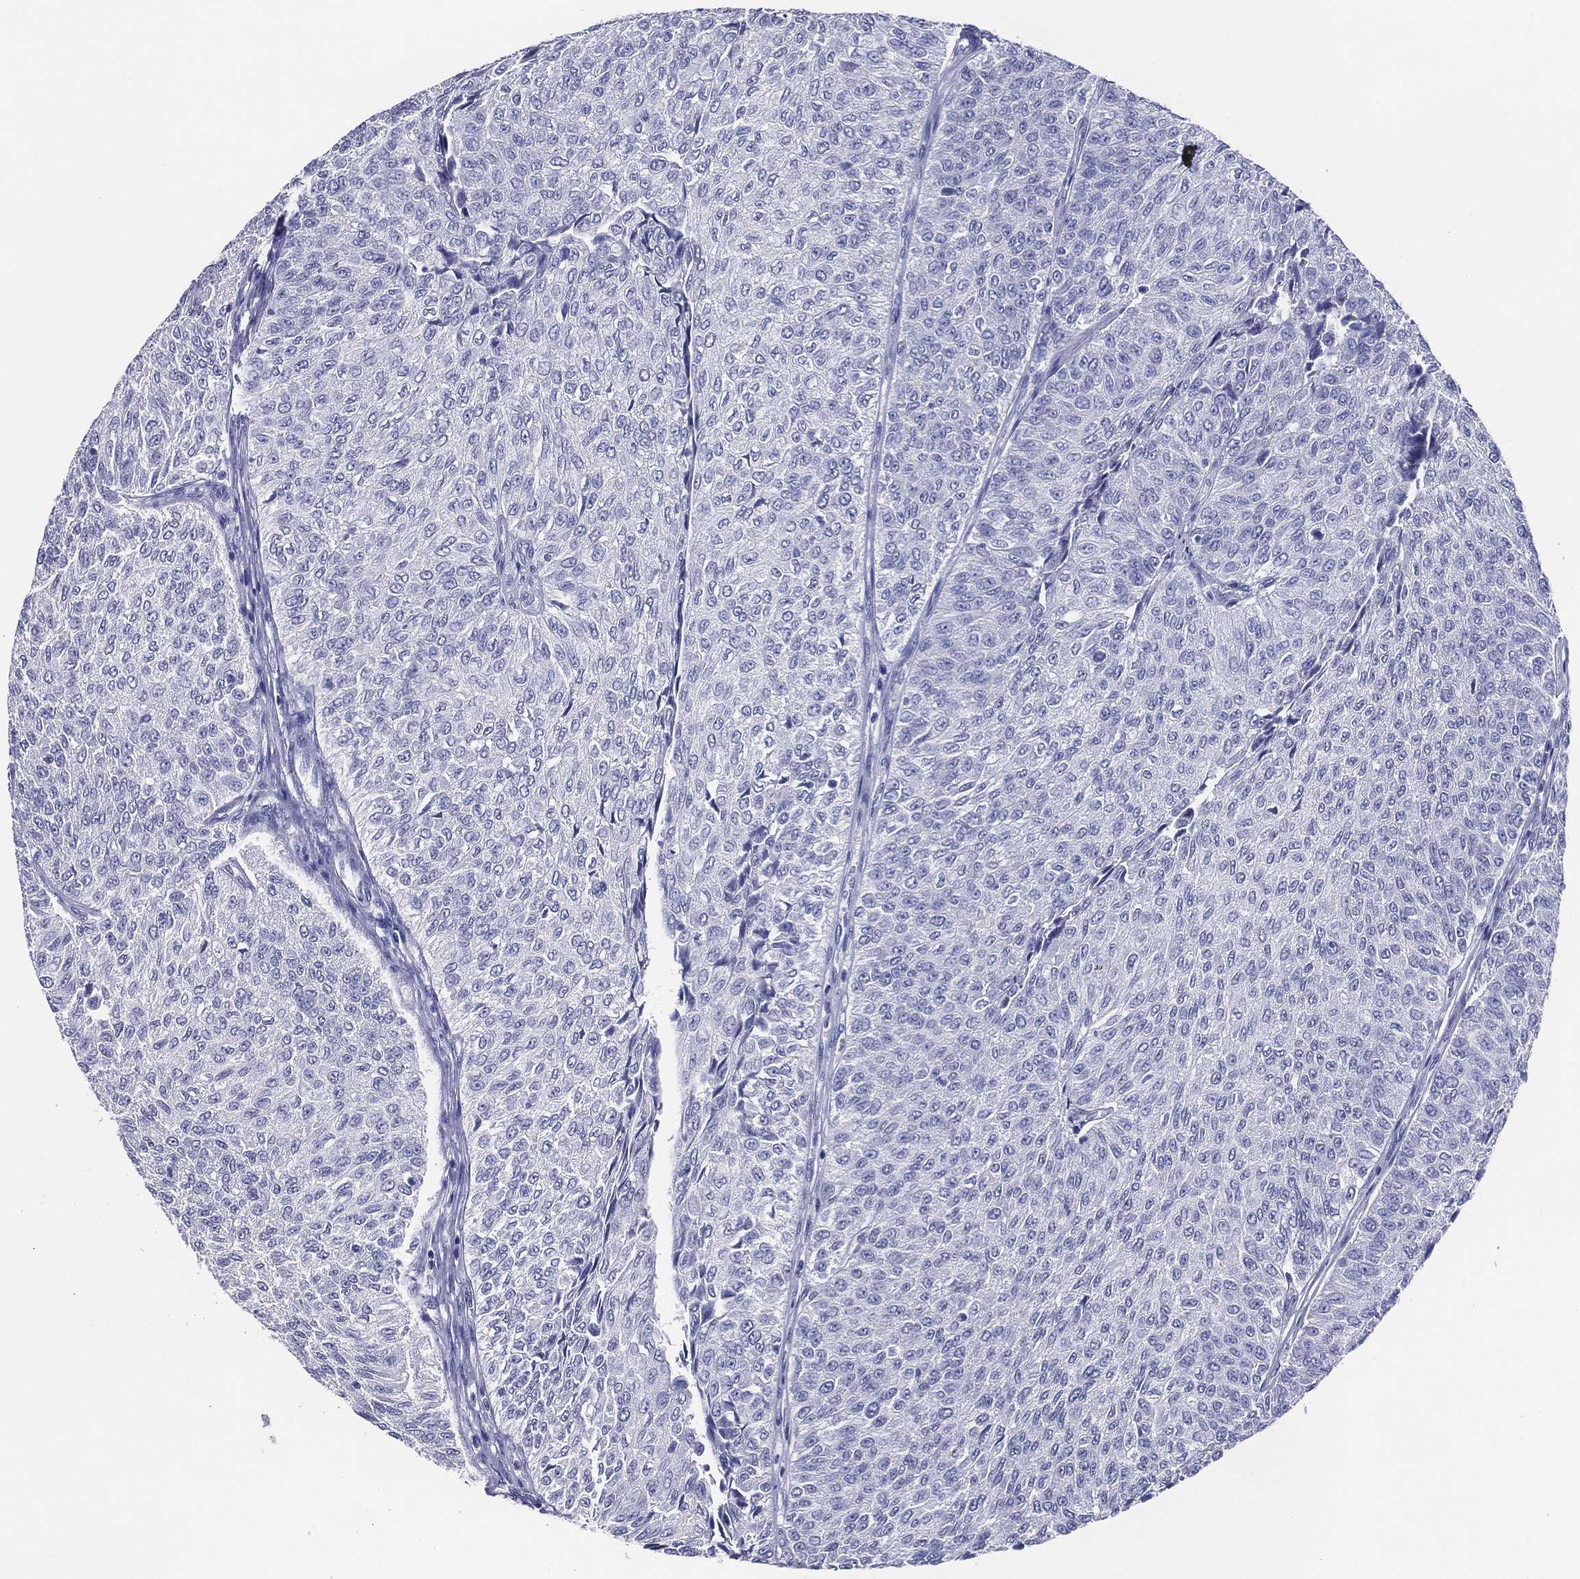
{"staining": {"intensity": "negative", "quantity": "none", "location": "none"}, "tissue": "urothelial cancer", "cell_type": "Tumor cells", "image_type": "cancer", "snomed": [{"axis": "morphology", "description": "Urothelial carcinoma, Low grade"}, {"axis": "topography", "description": "Urinary bladder"}], "caption": "This is a photomicrograph of immunohistochemistry (IHC) staining of urothelial cancer, which shows no staining in tumor cells. Nuclei are stained in blue.", "gene": "ACE2", "patient": {"sex": "male", "age": 78}}